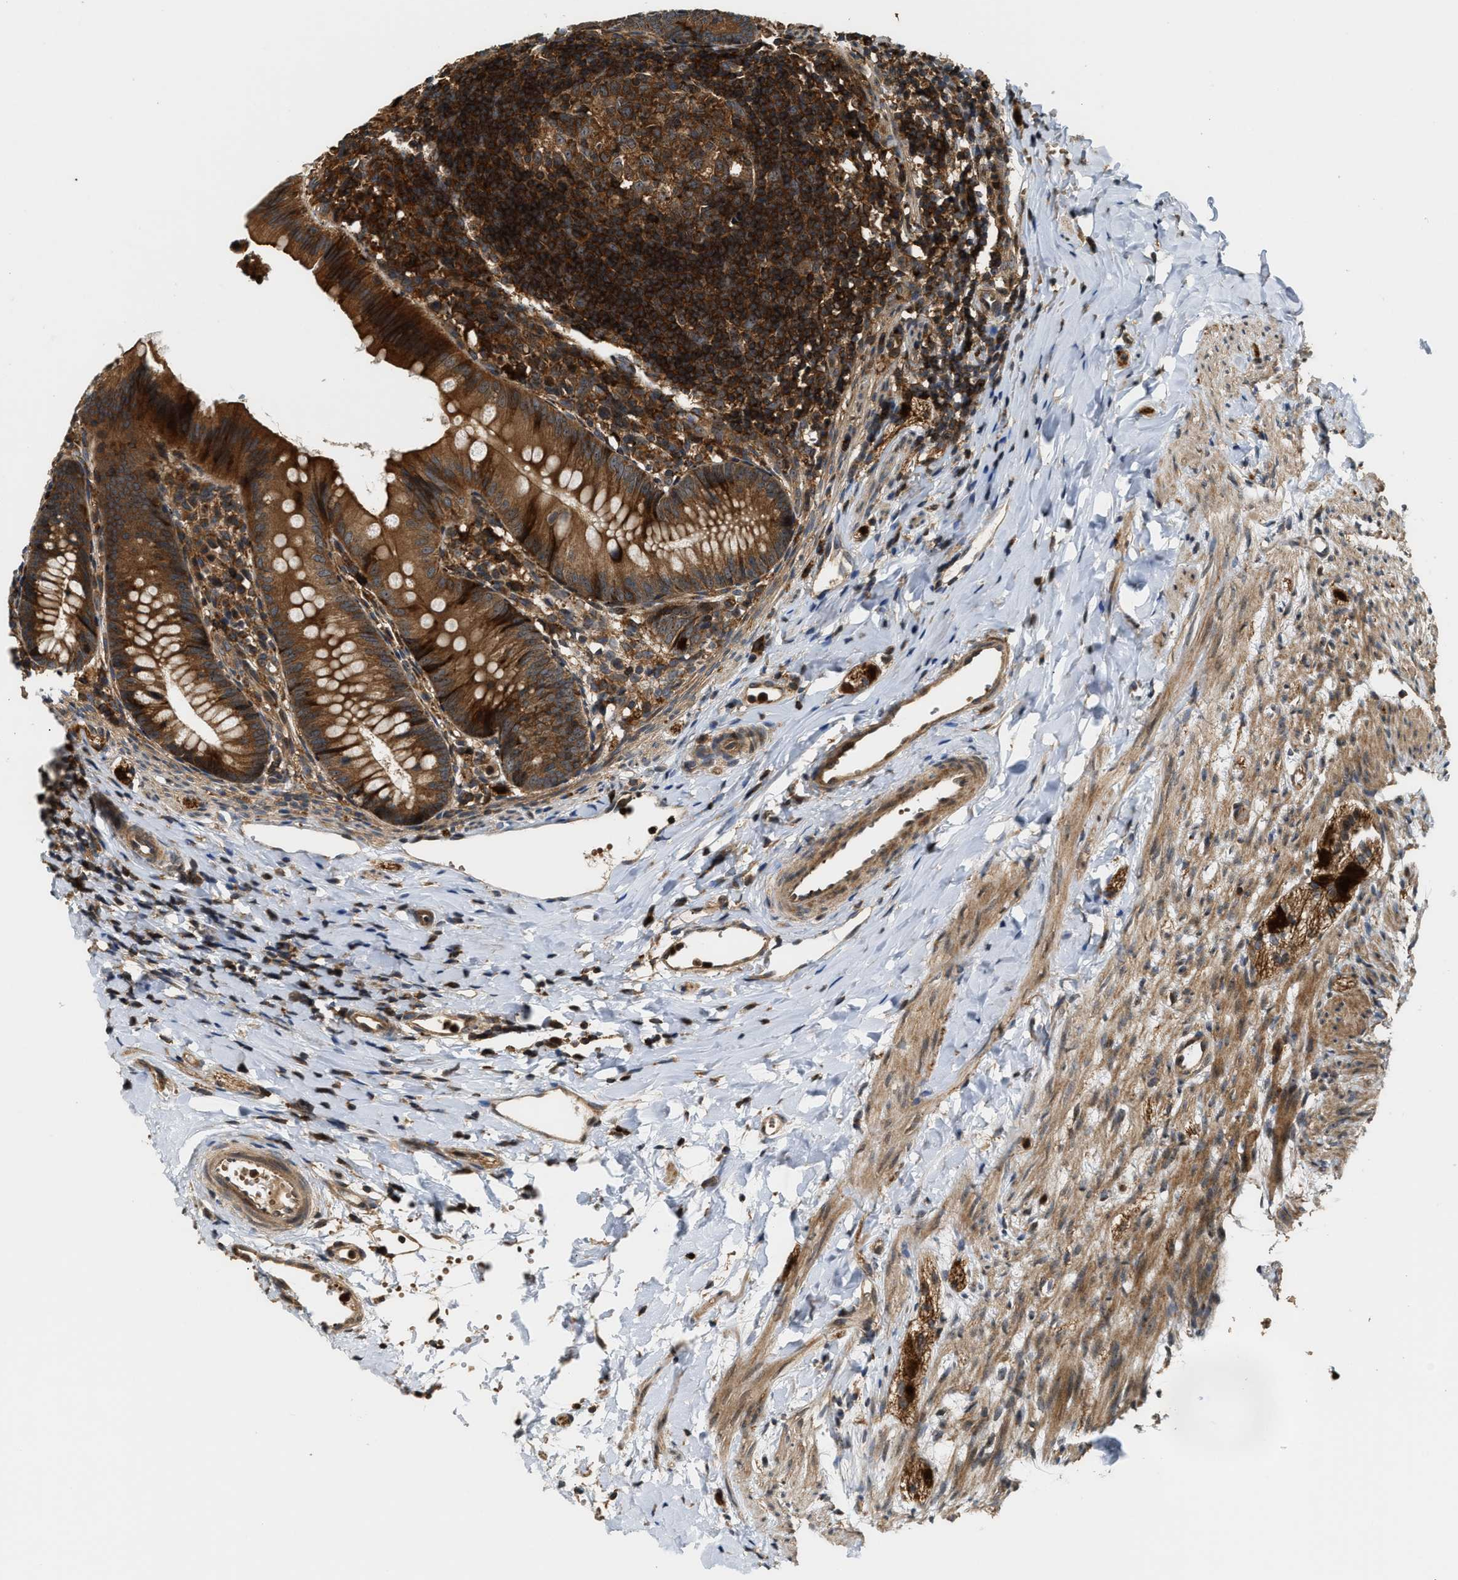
{"staining": {"intensity": "strong", "quantity": ">75%", "location": "cytoplasmic/membranous"}, "tissue": "appendix", "cell_type": "Glandular cells", "image_type": "normal", "snomed": [{"axis": "morphology", "description": "Normal tissue, NOS"}, {"axis": "topography", "description": "Appendix"}], "caption": "Unremarkable appendix reveals strong cytoplasmic/membranous expression in about >75% of glandular cells (Brightfield microscopy of DAB IHC at high magnification)..", "gene": "SNX5", "patient": {"sex": "male", "age": 1}}